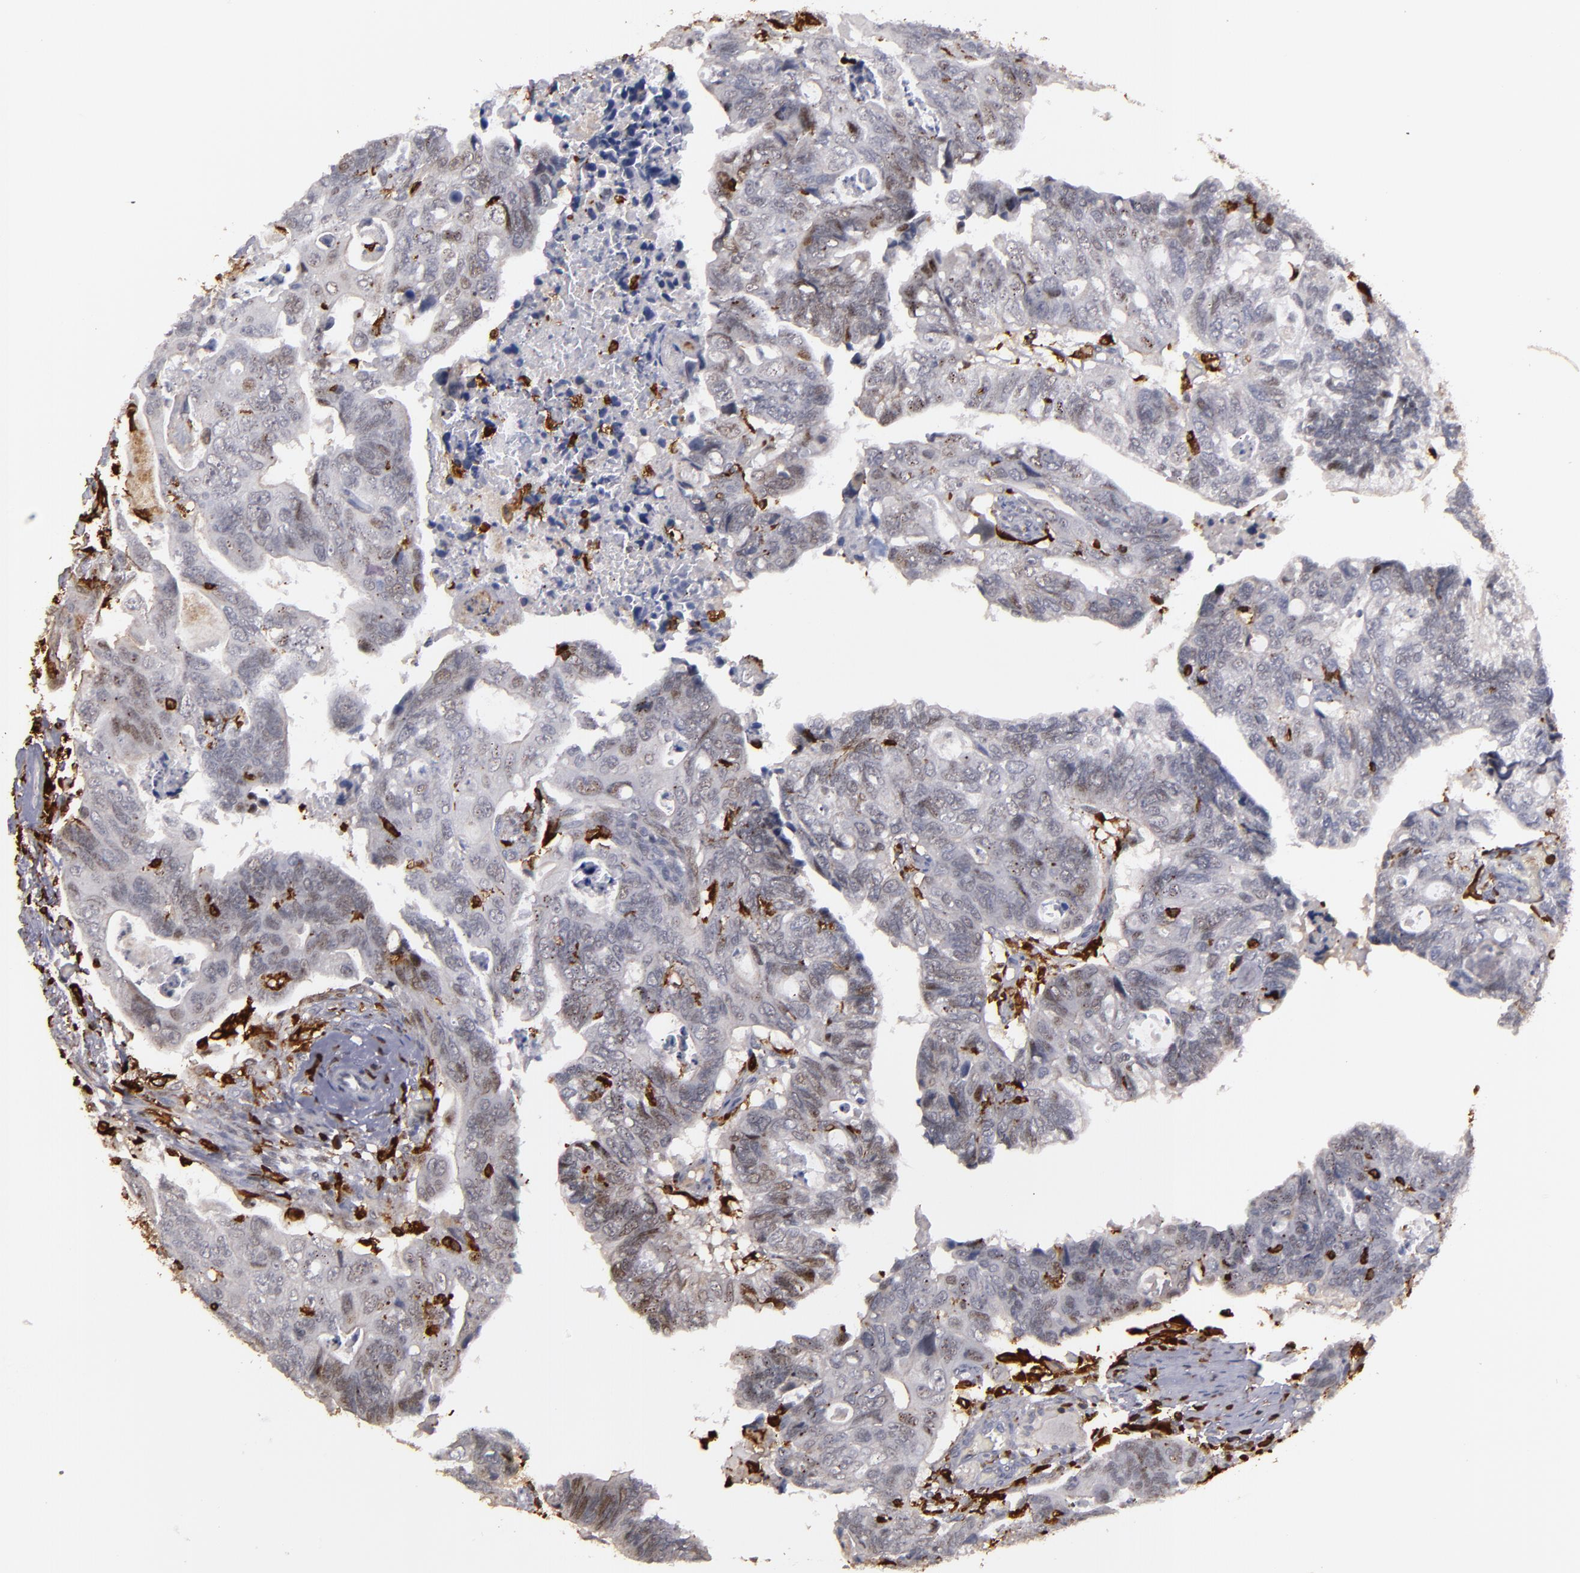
{"staining": {"intensity": "weak", "quantity": "<25%", "location": "nuclear"}, "tissue": "colorectal cancer", "cell_type": "Tumor cells", "image_type": "cancer", "snomed": [{"axis": "morphology", "description": "Adenocarcinoma, NOS"}, {"axis": "topography", "description": "Rectum"}], "caption": "A high-resolution image shows immunohistochemistry (IHC) staining of adenocarcinoma (colorectal), which exhibits no significant staining in tumor cells.", "gene": "WAS", "patient": {"sex": "male", "age": 53}}